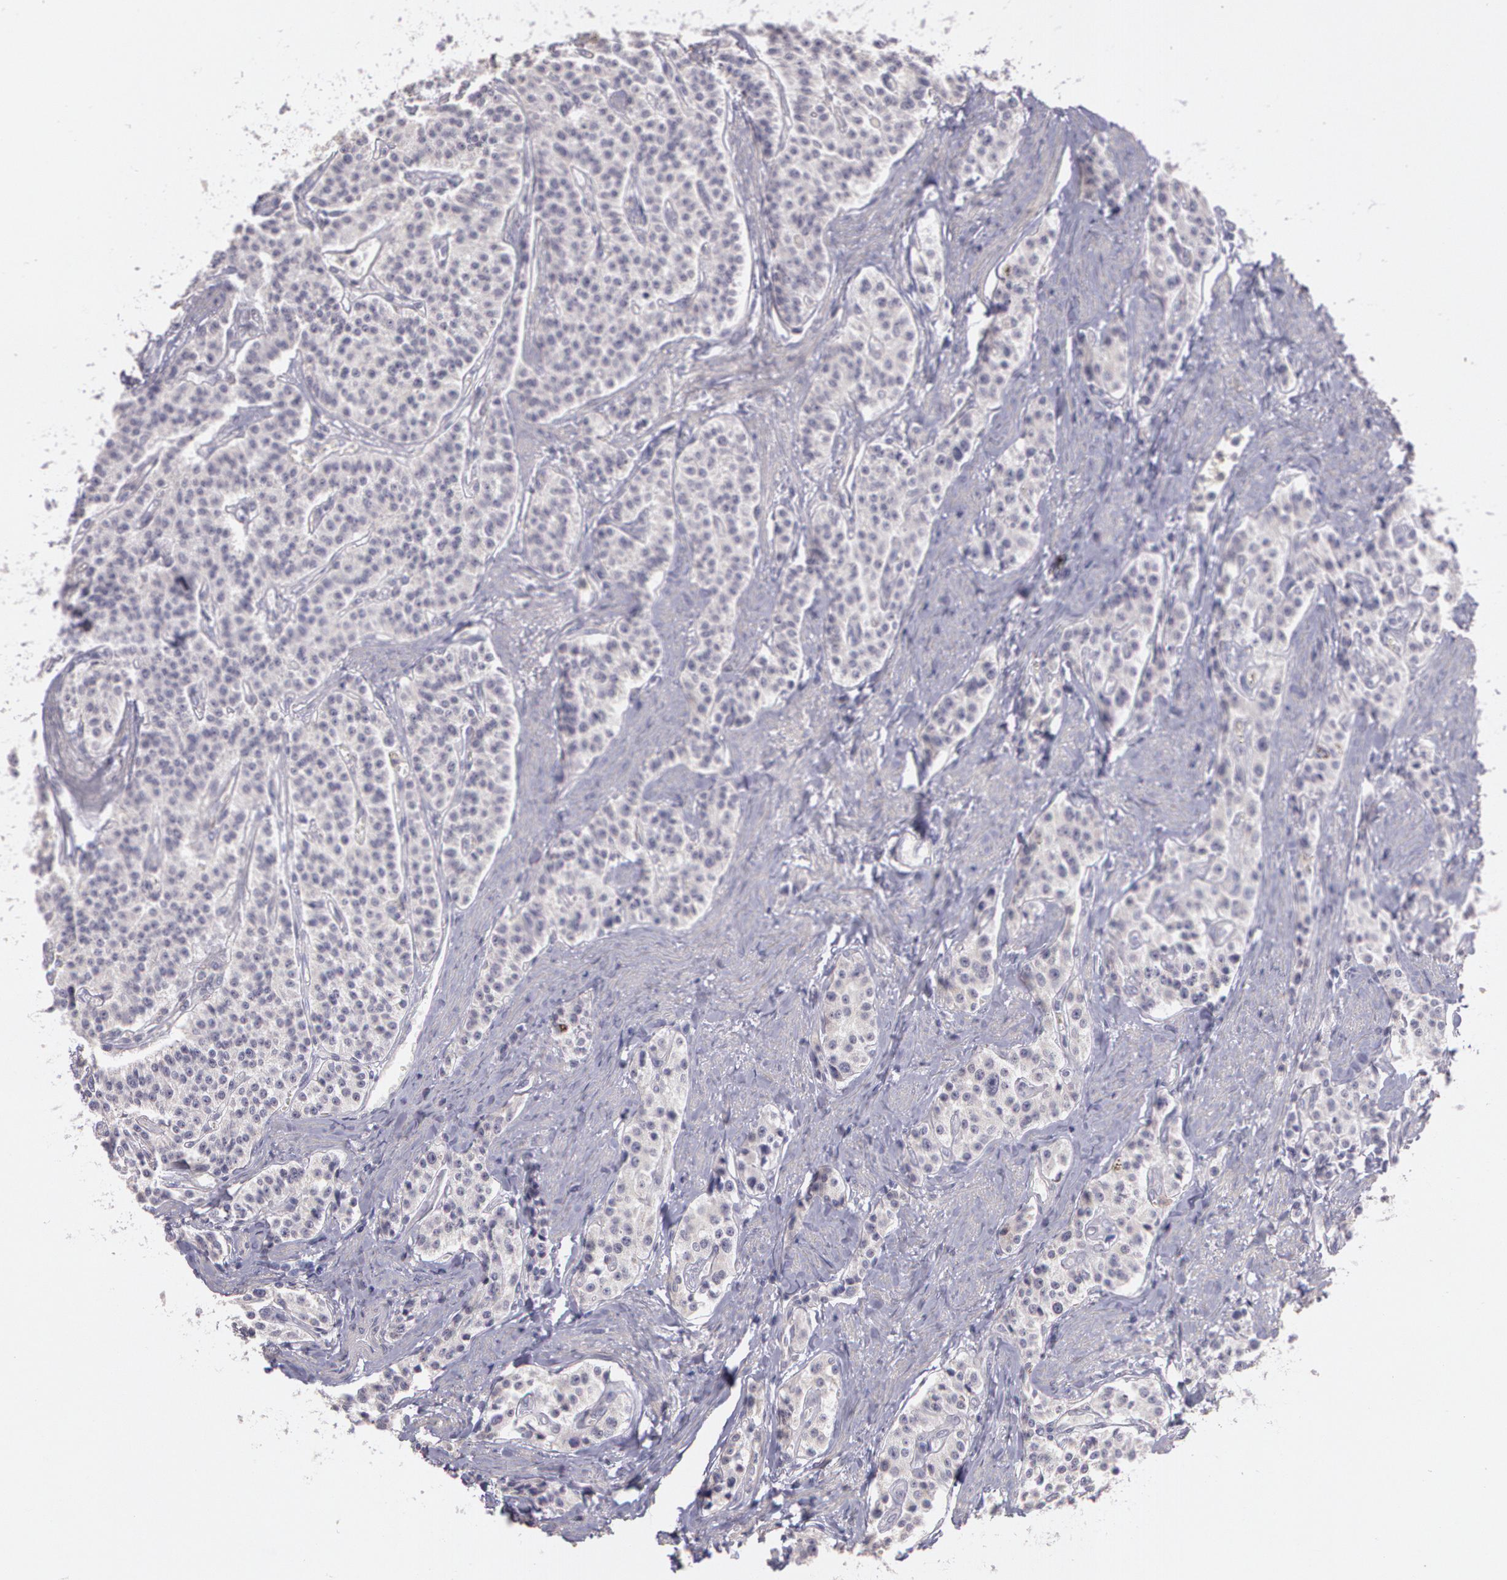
{"staining": {"intensity": "negative", "quantity": "none", "location": "none"}, "tissue": "carcinoid", "cell_type": "Tumor cells", "image_type": "cancer", "snomed": [{"axis": "morphology", "description": "Carcinoid, malignant, NOS"}, {"axis": "topography", "description": "Stomach"}], "caption": "DAB immunohistochemical staining of human malignant carcinoid displays no significant expression in tumor cells. Brightfield microscopy of IHC stained with DAB (brown) and hematoxylin (blue), captured at high magnification.", "gene": "G2E3", "patient": {"sex": "female", "age": 76}}